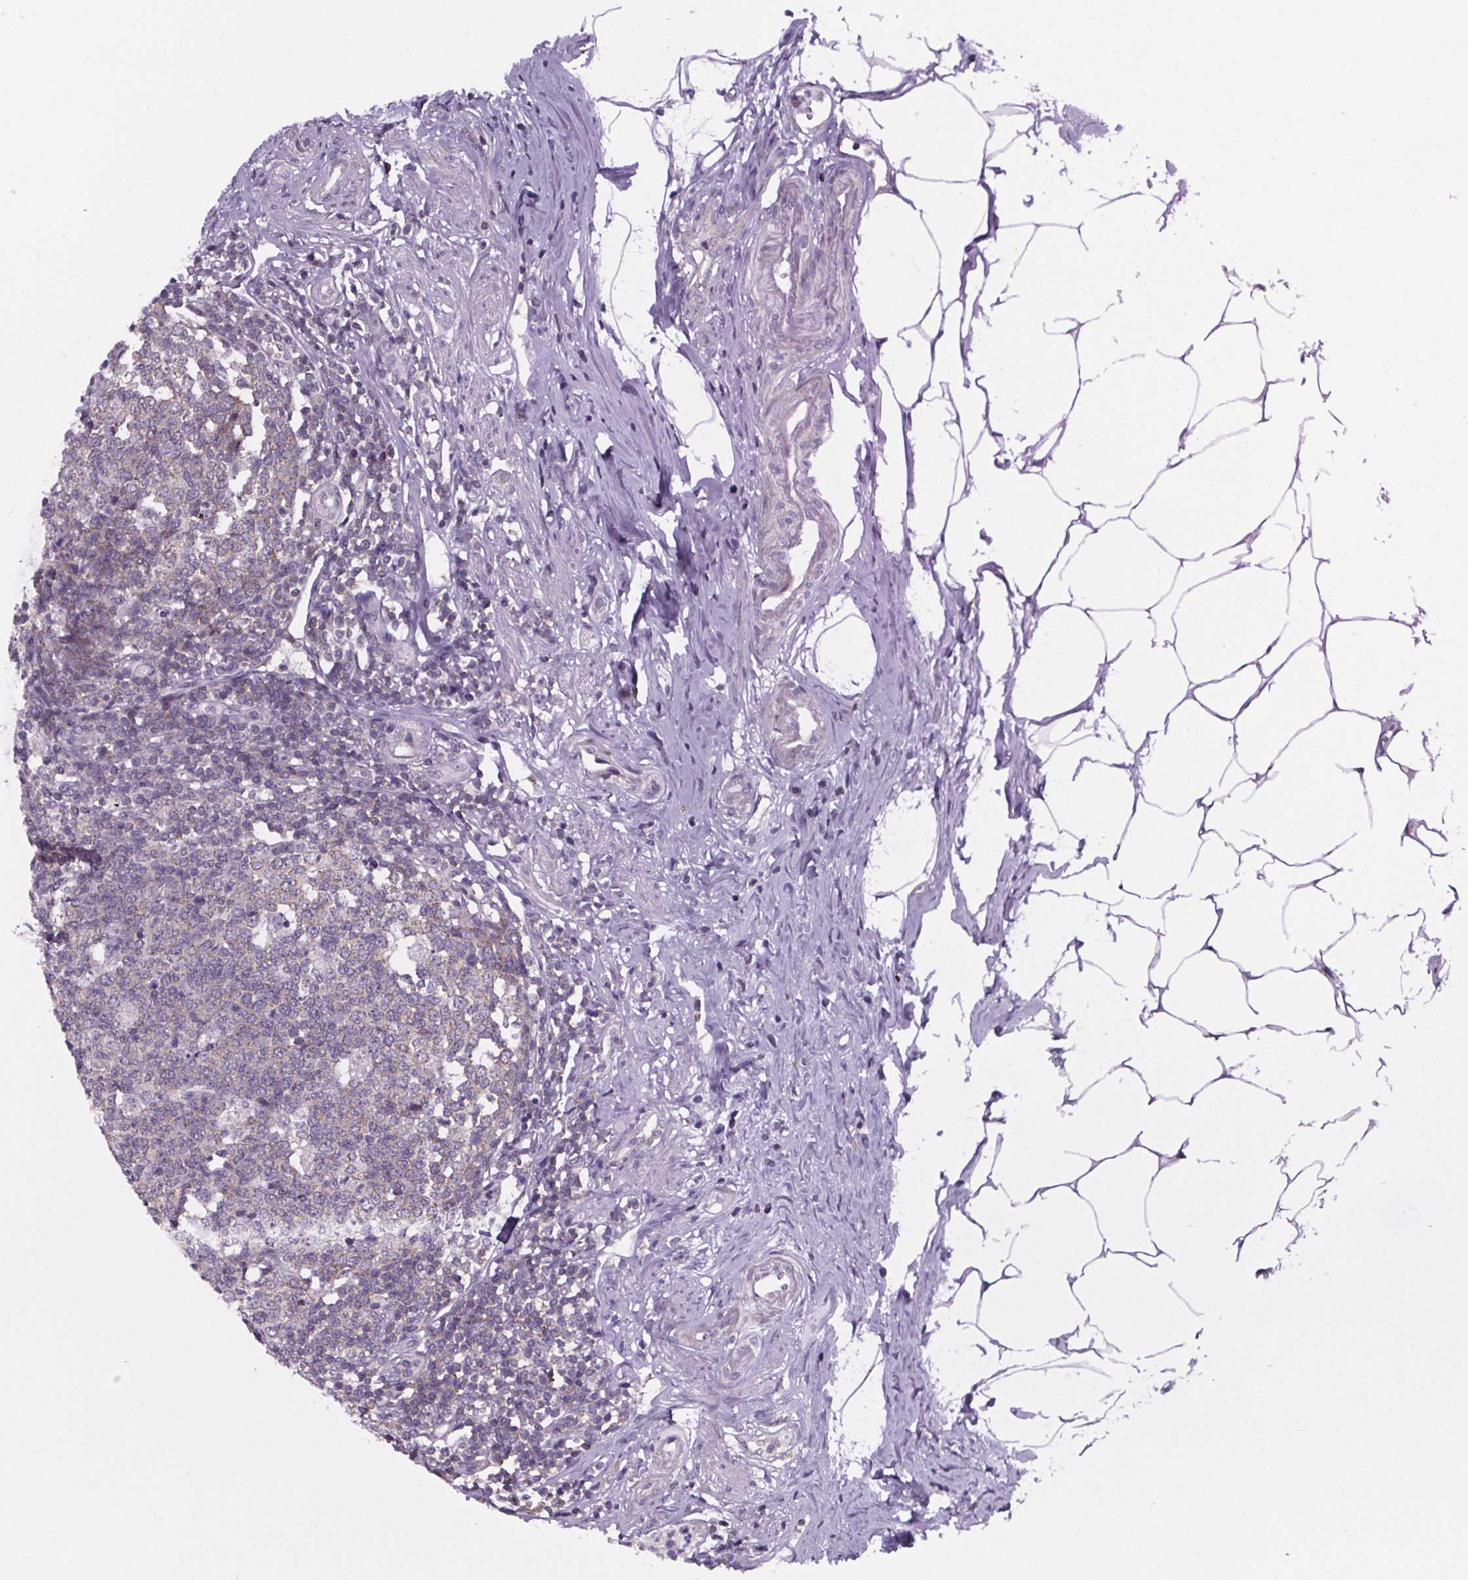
{"staining": {"intensity": "negative", "quantity": "none", "location": "none"}, "tissue": "appendix", "cell_type": "Glandular cells", "image_type": "normal", "snomed": [{"axis": "morphology", "description": "Normal tissue, NOS"}, {"axis": "morphology", "description": "Carcinoma, endometroid"}, {"axis": "topography", "description": "Appendix"}, {"axis": "topography", "description": "Colon"}], "caption": "The histopathology image exhibits no staining of glandular cells in benign appendix.", "gene": "TTC12", "patient": {"sex": "female", "age": 60}}